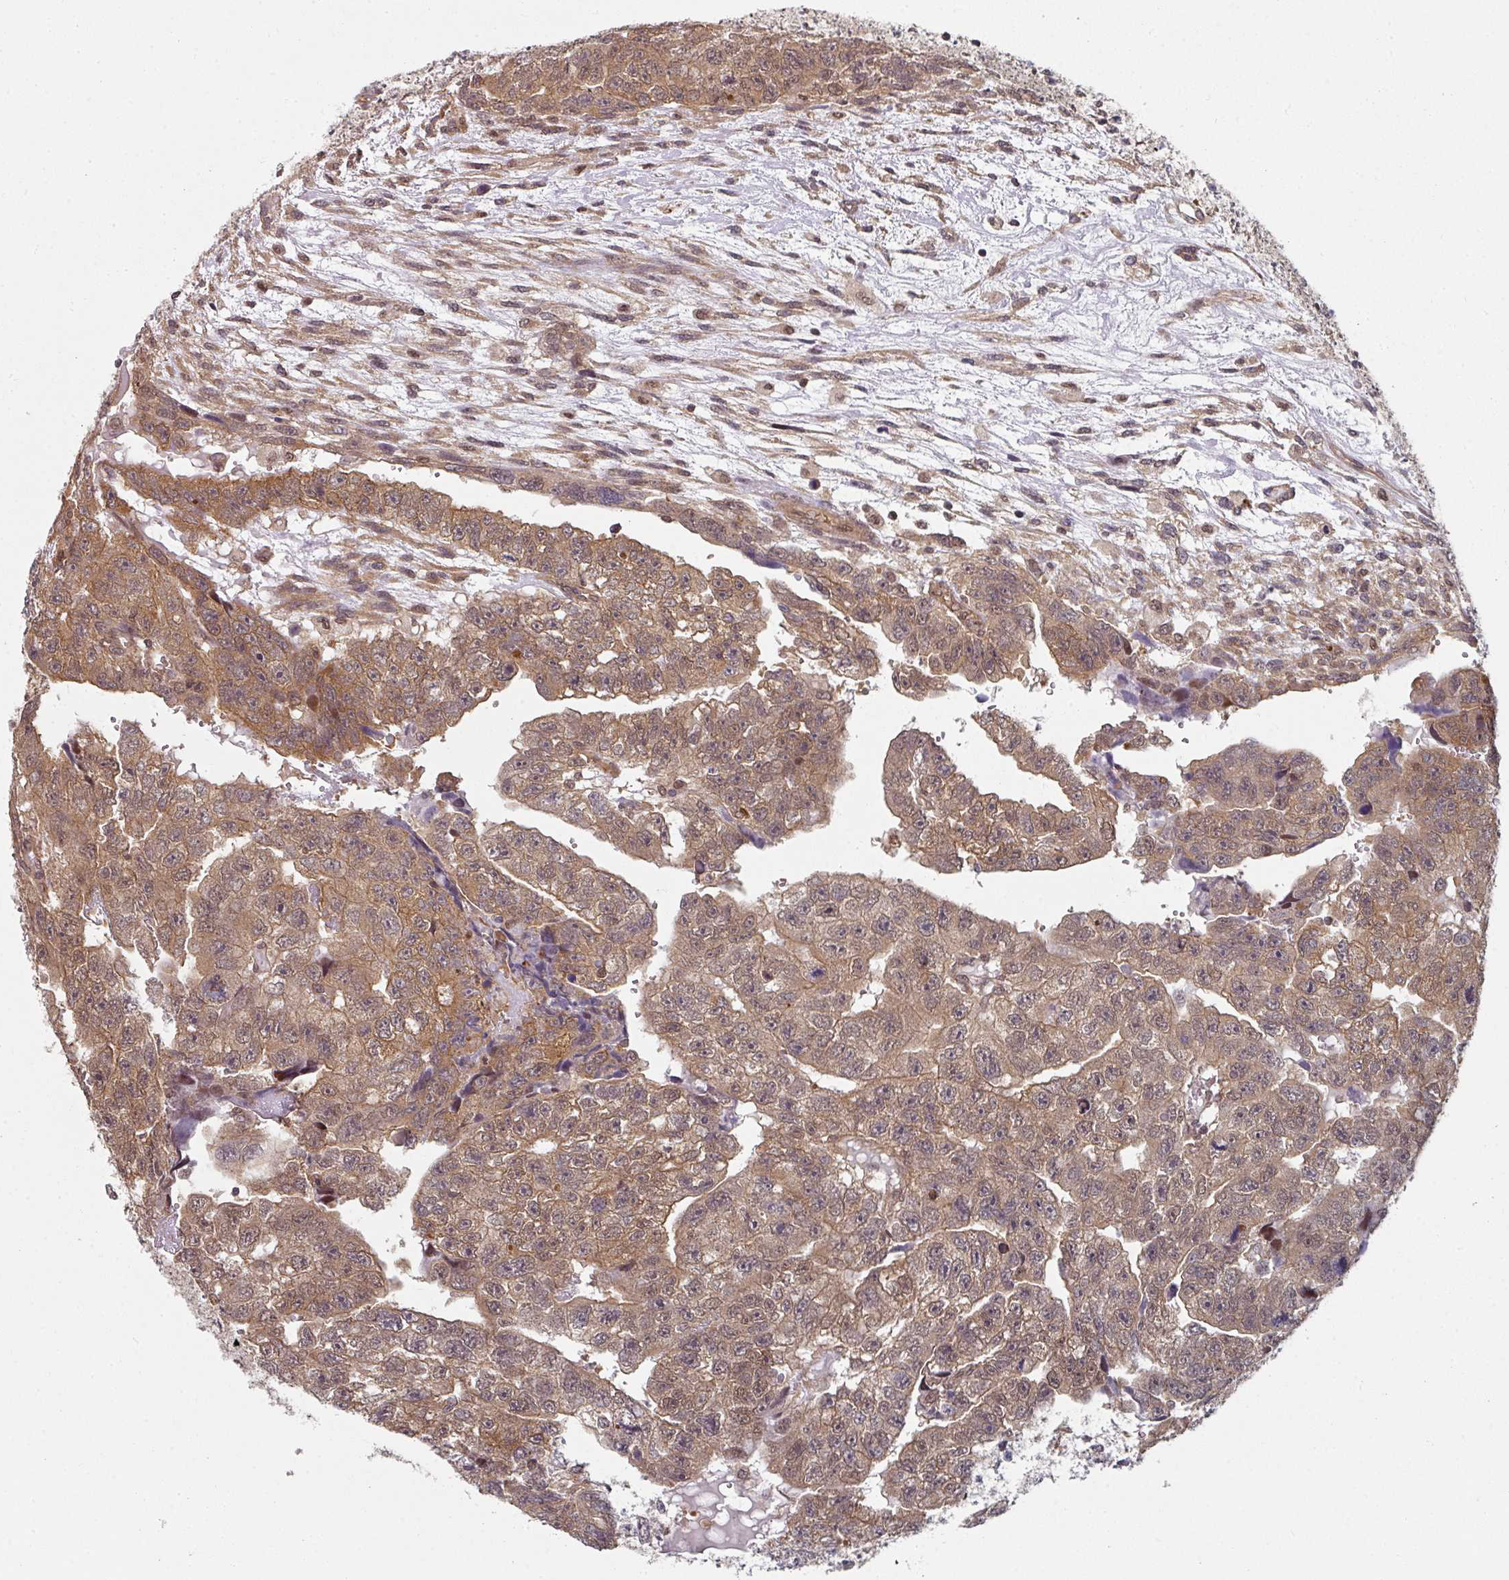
{"staining": {"intensity": "moderate", "quantity": "25%-75%", "location": "cytoplasmic/membranous"}, "tissue": "testis cancer", "cell_type": "Tumor cells", "image_type": "cancer", "snomed": [{"axis": "morphology", "description": "Carcinoma, Embryonal, NOS"}, {"axis": "topography", "description": "Testis"}], "caption": "The immunohistochemical stain labels moderate cytoplasmic/membranous expression in tumor cells of embryonal carcinoma (testis) tissue.", "gene": "PSME3IP1", "patient": {"sex": "male", "age": 20}}